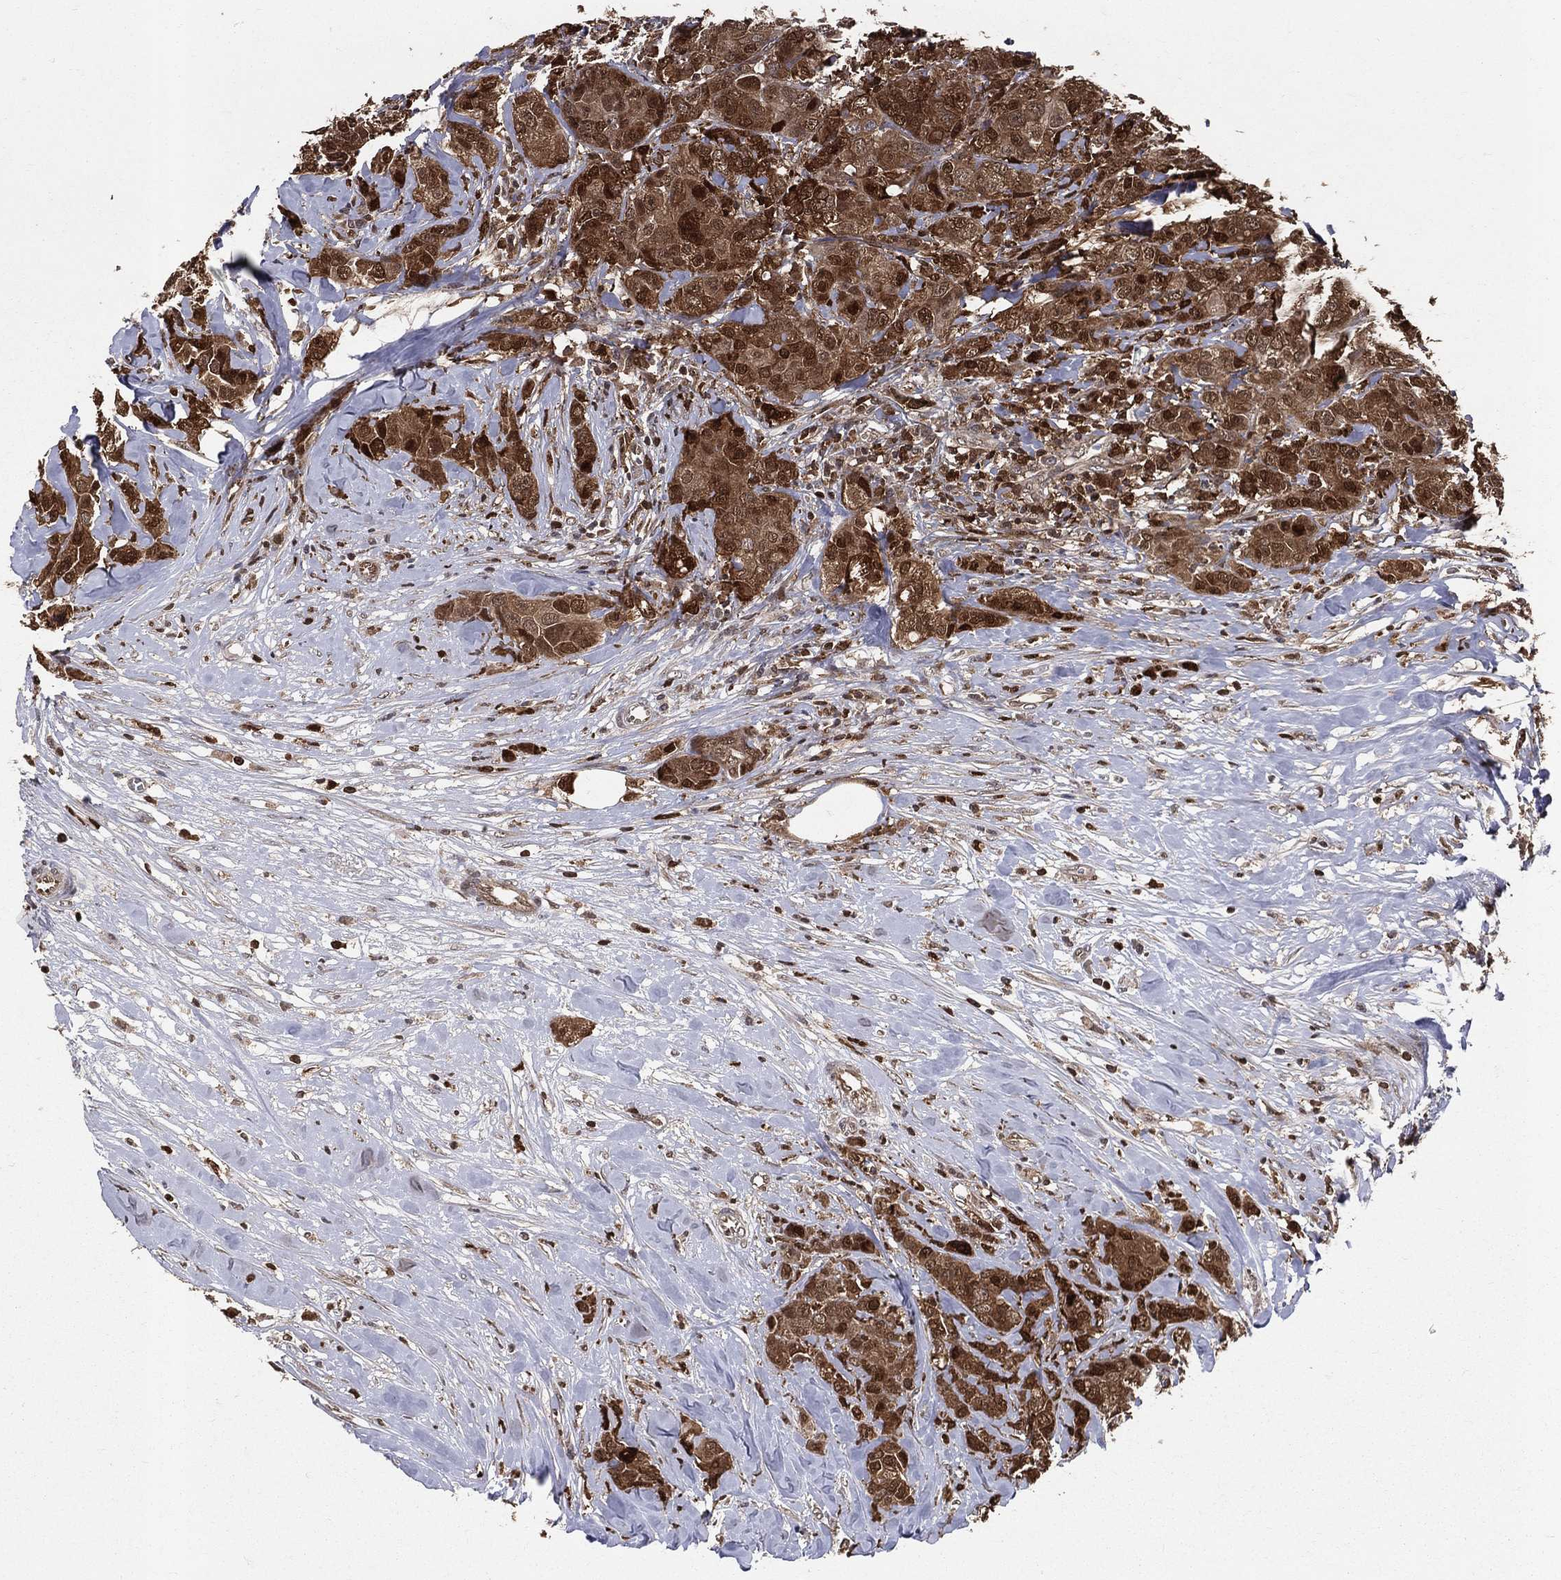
{"staining": {"intensity": "moderate", "quantity": ">75%", "location": "cytoplasmic/membranous,nuclear"}, "tissue": "breast cancer", "cell_type": "Tumor cells", "image_type": "cancer", "snomed": [{"axis": "morphology", "description": "Duct carcinoma"}, {"axis": "topography", "description": "Breast"}], "caption": "Protein expression analysis of breast invasive ductal carcinoma displays moderate cytoplasmic/membranous and nuclear expression in approximately >75% of tumor cells.", "gene": "ENO1", "patient": {"sex": "female", "age": 43}}